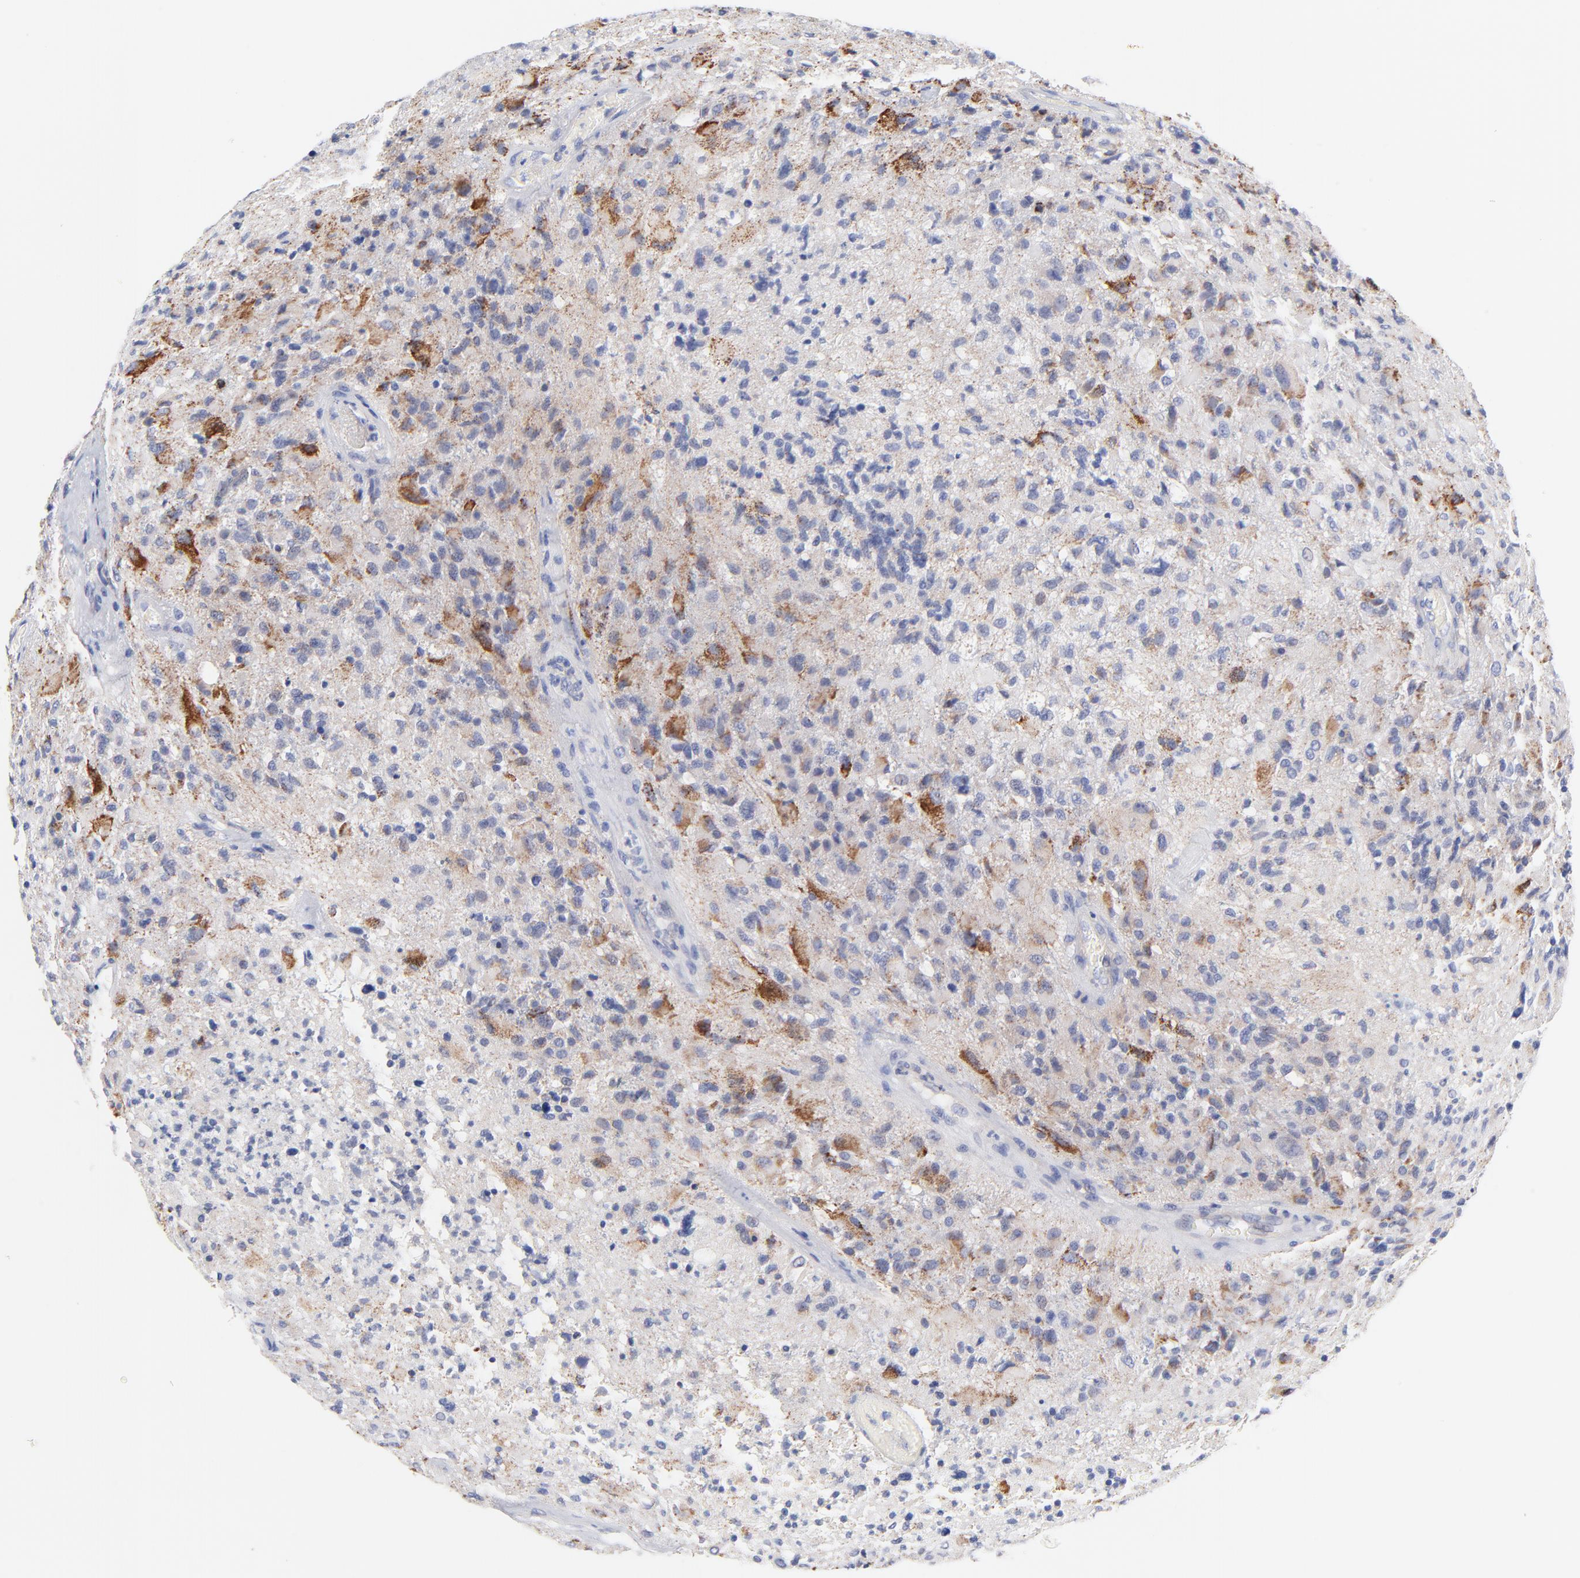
{"staining": {"intensity": "negative", "quantity": "none", "location": "none"}, "tissue": "glioma", "cell_type": "Tumor cells", "image_type": "cancer", "snomed": [{"axis": "morphology", "description": "Glioma, malignant, High grade"}, {"axis": "topography", "description": "Brain"}], "caption": "Tumor cells show no significant expression in malignant glioma (high-grade). (Immunohistochemistry, brightfield microscopy, high magnification).", "gene": "FBXO10", "patient": {"sex": "male", "age": 69}}